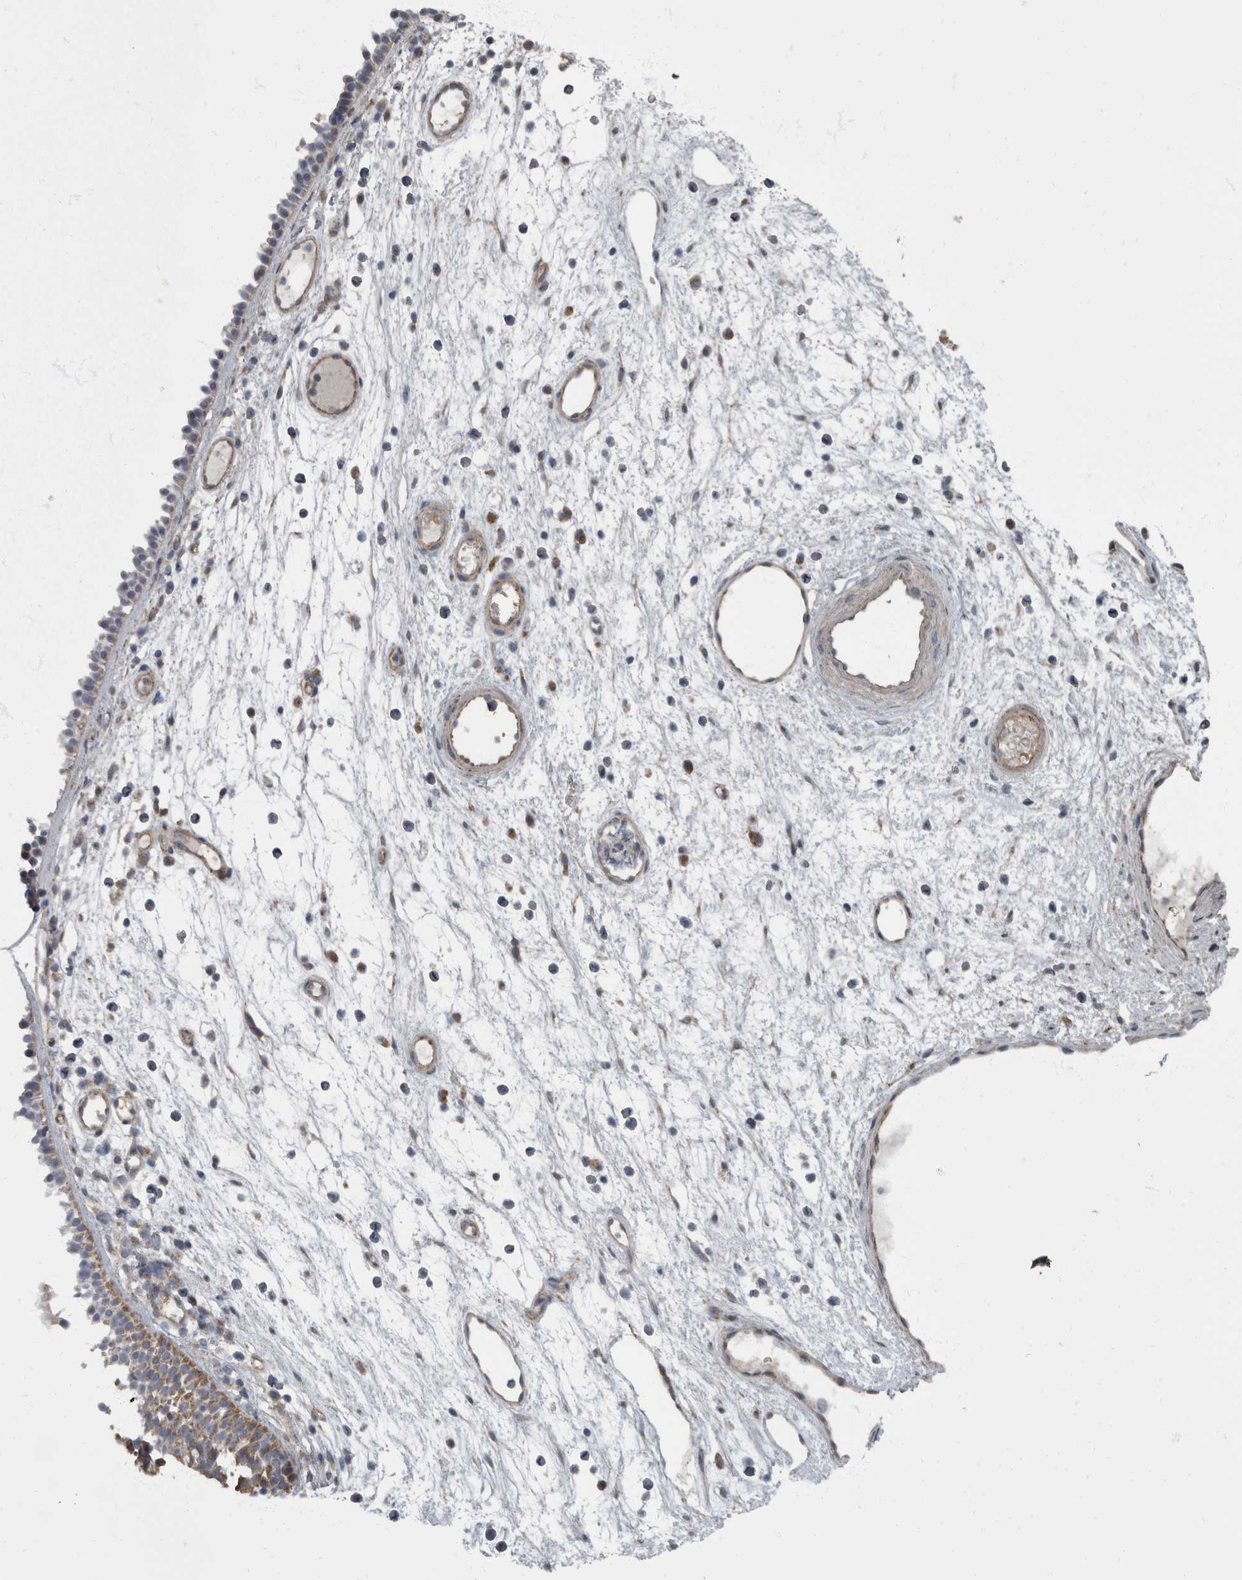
{"staining": {"intensity": "moderate", "quantity": "<25%", "location": "cytoplasmic/membranous"}, "tissue": "nasopharynx", "cell_type": "Respiratory epithelial cells", "image_type": "normal", "snomed": [{"axis": "morphology", "description": "Normal tissue, NOS"}, {"axis": "morphology", "description": "Inflammation, NOS"}, {"axis": "morphology", "description": "Malignant melanoma, Metastatic site"}, {"axis": "topography", "description": "Nasopharynx"}], "caption": "Immunohistochemical staining of unremarkable human nasopharynx exhibits low levels of moderate cytoplasmic/membranous staining in about <25% of respiratory epithelial cells. Nuclei are stained in blue.", "gene": "RABGGTB", "patient": {"sex": "male", "age": 70}}